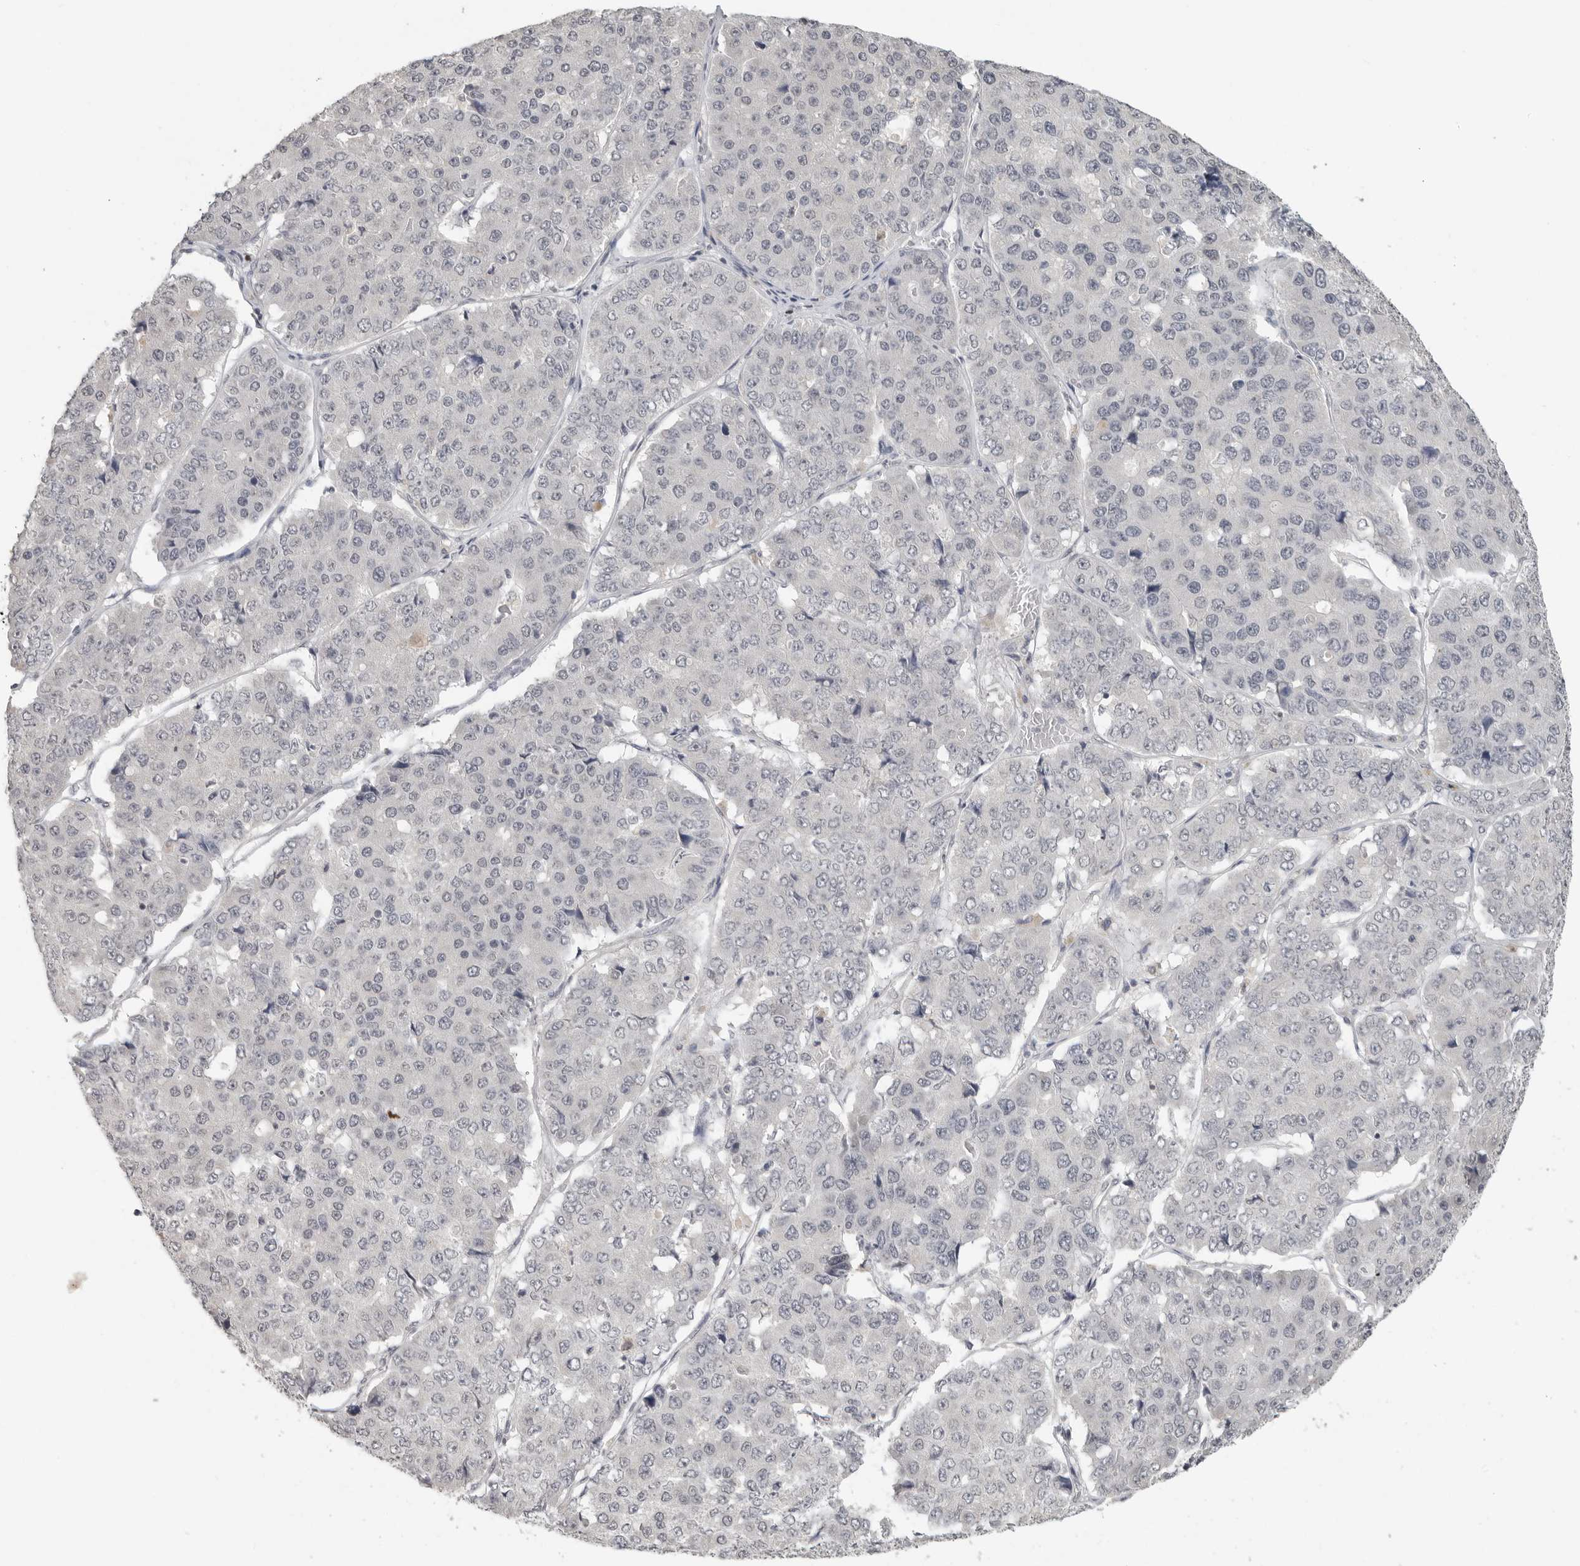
{"staining": {"intensity": "negative", "quantity": "none", "location": "none"}, "tissue": "pancreatic cancer", "cell_type": "Tumor cells", "image_type": "cancer", "snomed": [{"axis": "morphology", "description": "Adenocarcinoma, NOS"}, {"axis": "topography", "description": "Pancreas"}], "caption": "A photomicrograph of pancreatic cancer (adenocarcinoma) stained for a protein reveals no brown staining in tumor cells.", "gene": "FOXP3", "patient": {"sex": "male", "age": 50}}